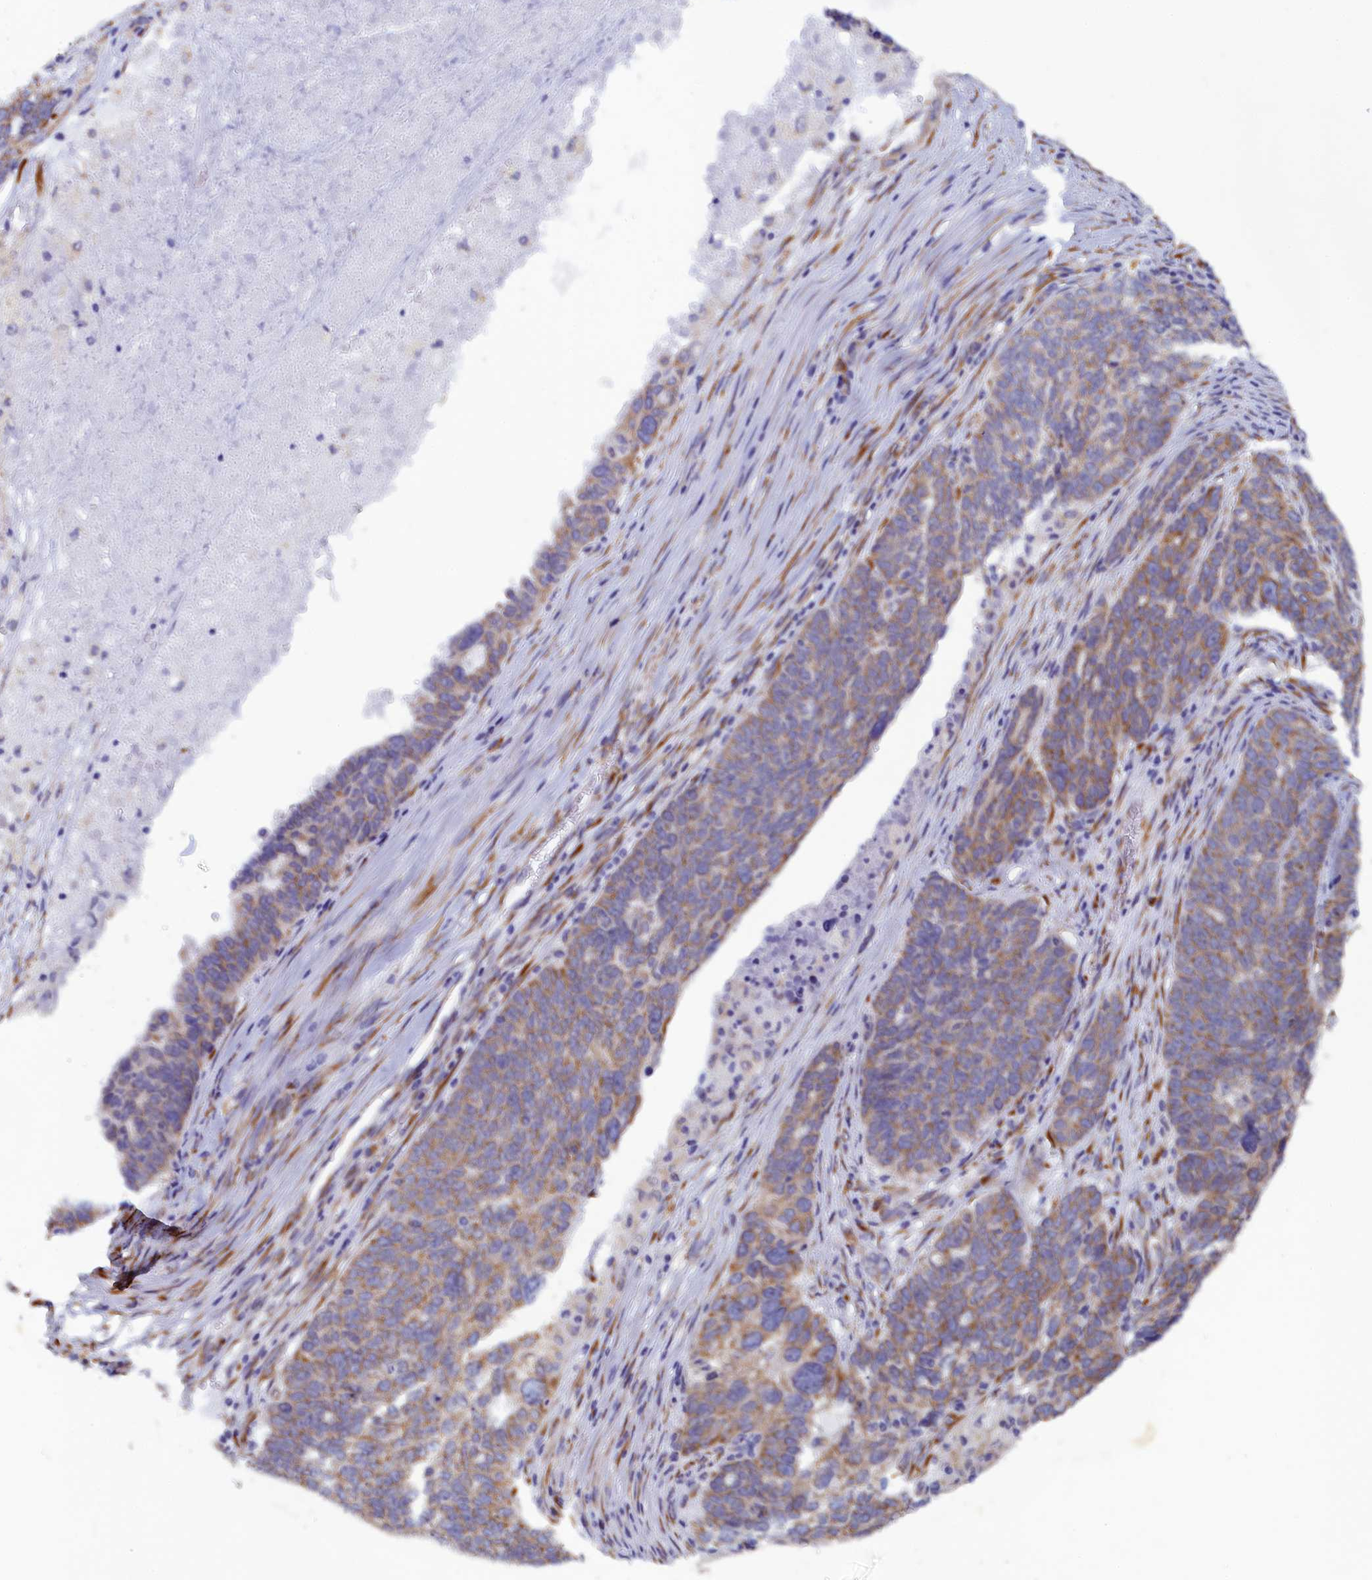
{"staining": {"intensity": "moderate", "quantity": "25%-75%", "location": "cytoplasmic/membranous"}, "tissue": "ovarian cancer", "cell_type": "Tumor cells", "image_type": "cancer", "snomed": [{"axis": "morphology", "description": "Cystadenocarcinoma, serous, NOS"}, {"axis": "topography", "description": "Ovary"}], "caption": "Immunohistochemistry (IHC) photomicrograph of human ovarian cancer stained for a protein (brown), which exhibits medium levels of moderate cytoplasmic/membranous staining in approximately 25%-75% of tumor cells.", "gene": "CCDC68", "patient": {"sex": "female", "age": 59}}